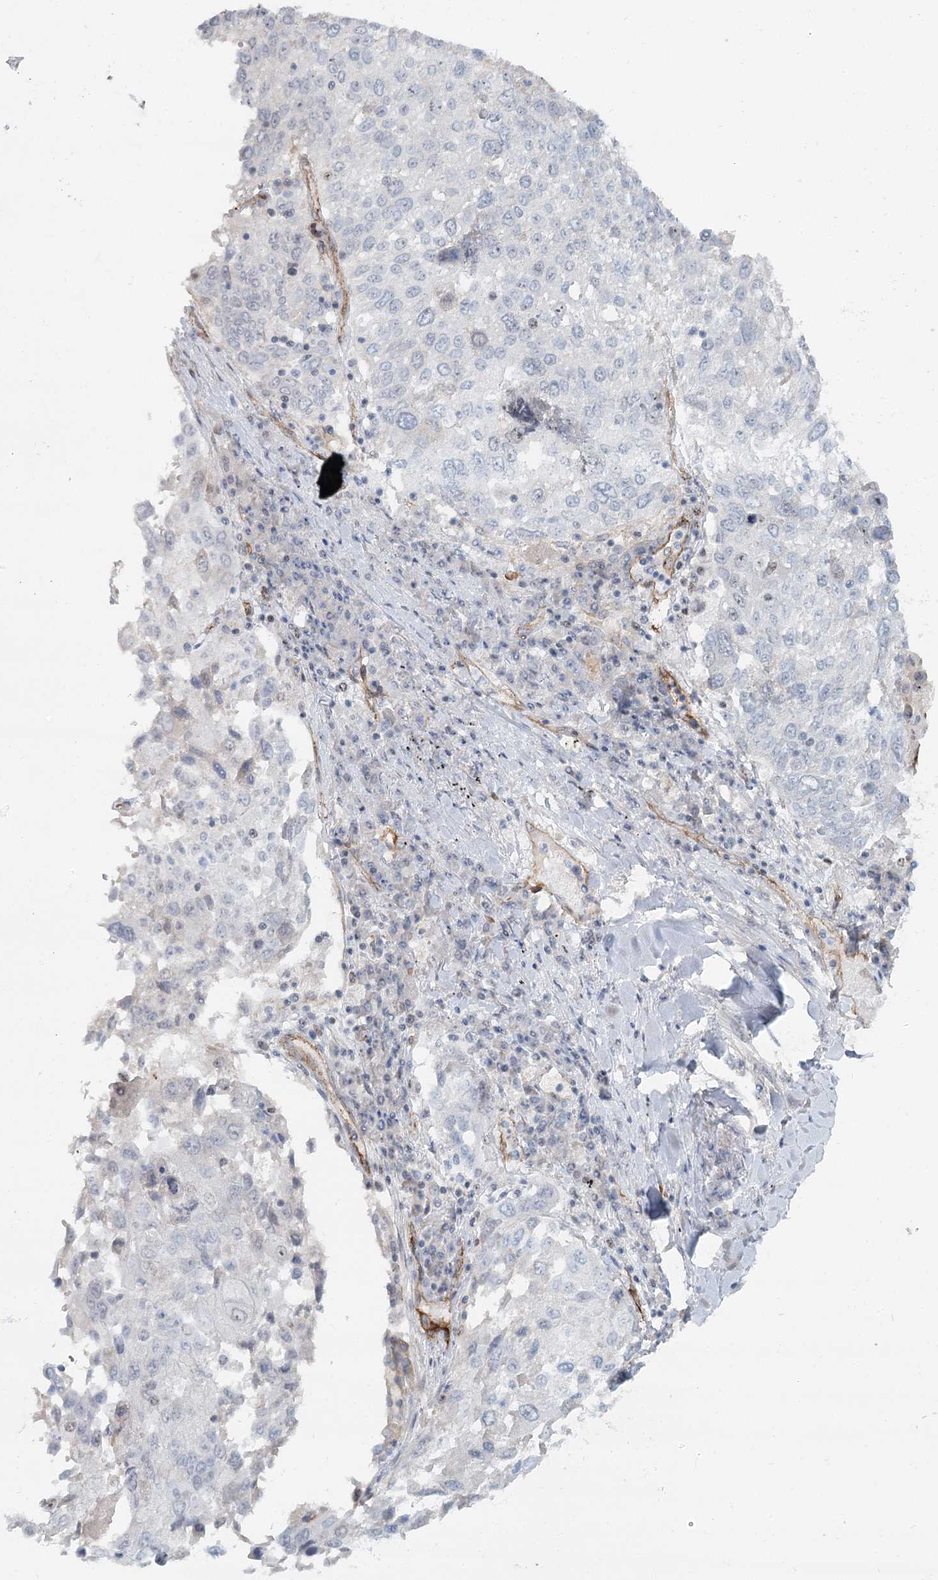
{"staining": {"intensity": "negative", "quantity": "none", "location": "none"}, "tissue": "lung cancer", "cell_type": "Tumor cells", "image_type": "cancer", "snomed": [{"axis": "morphology", "description": "Squamous cell carcinoma, NOS"}, {"axis": "topography", "description": "Lung"}], "caption": "Squamous cell carcinoma (lung) was stained to show a protein in brown. There is no significant positivity in tumor cells. (Immunohistochemistry, brightfield microscopy, high magnification).", "gene": "ZFYVE28", "patient": {"sex": "male", "age": 65}}